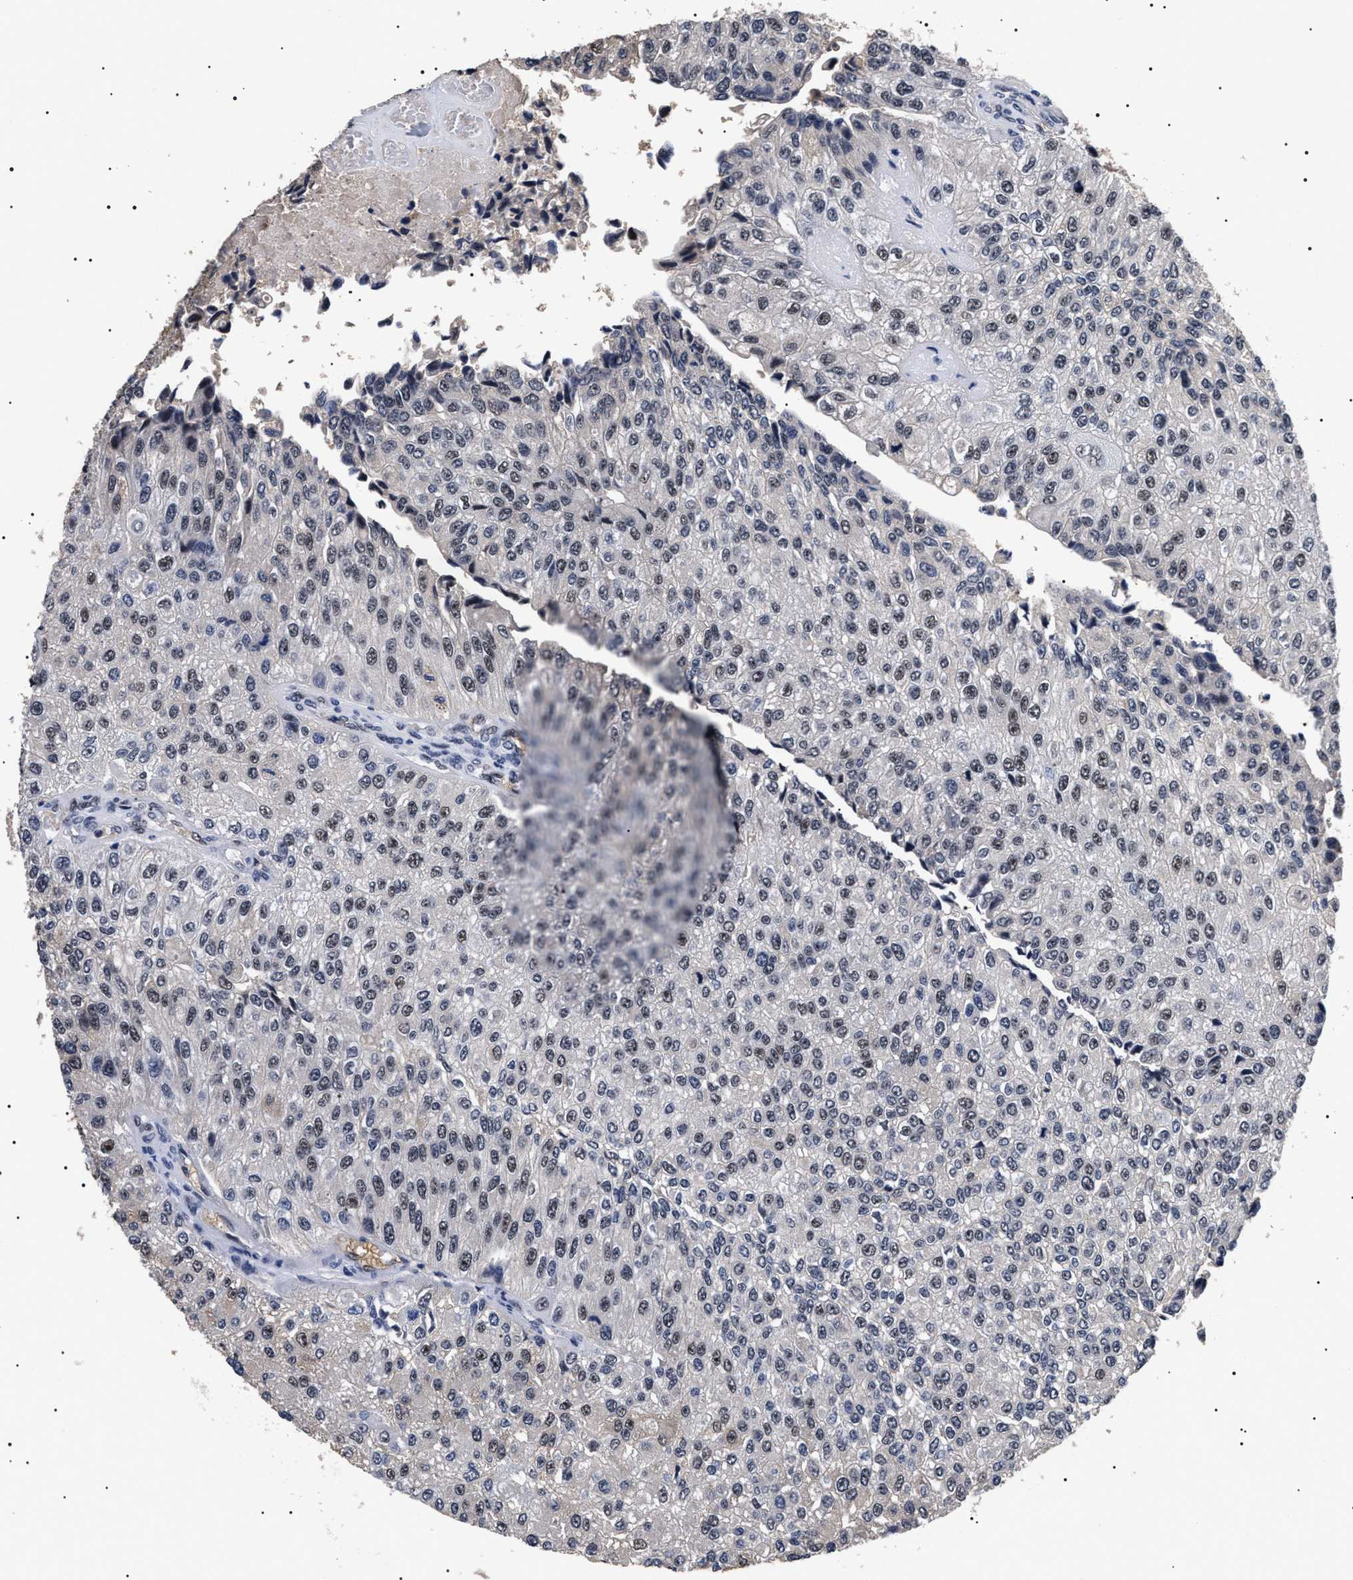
{"staining": {"intensity": "weak", "quantity": "25%-75%", "location": "nuclear"}, "tissue": "urothelial cancer", "cell_type": "Tumor cells", "image_type": "cancer", "snomed": [{"axis": "morphology", "description": "Urothelial carcinoma, High grade"}, {"axis": "topography", "description": "Kidney"}, {"axis": "topography", "description": "Urinary bladder"}], "caption": "The immunohistochemical stain labels weak nuclear expression in tumor cells of urothelial carcinoma (high-grade) tissue.", "gene": "CAAP1", "patient": {"sex": "male", "age": 77}}